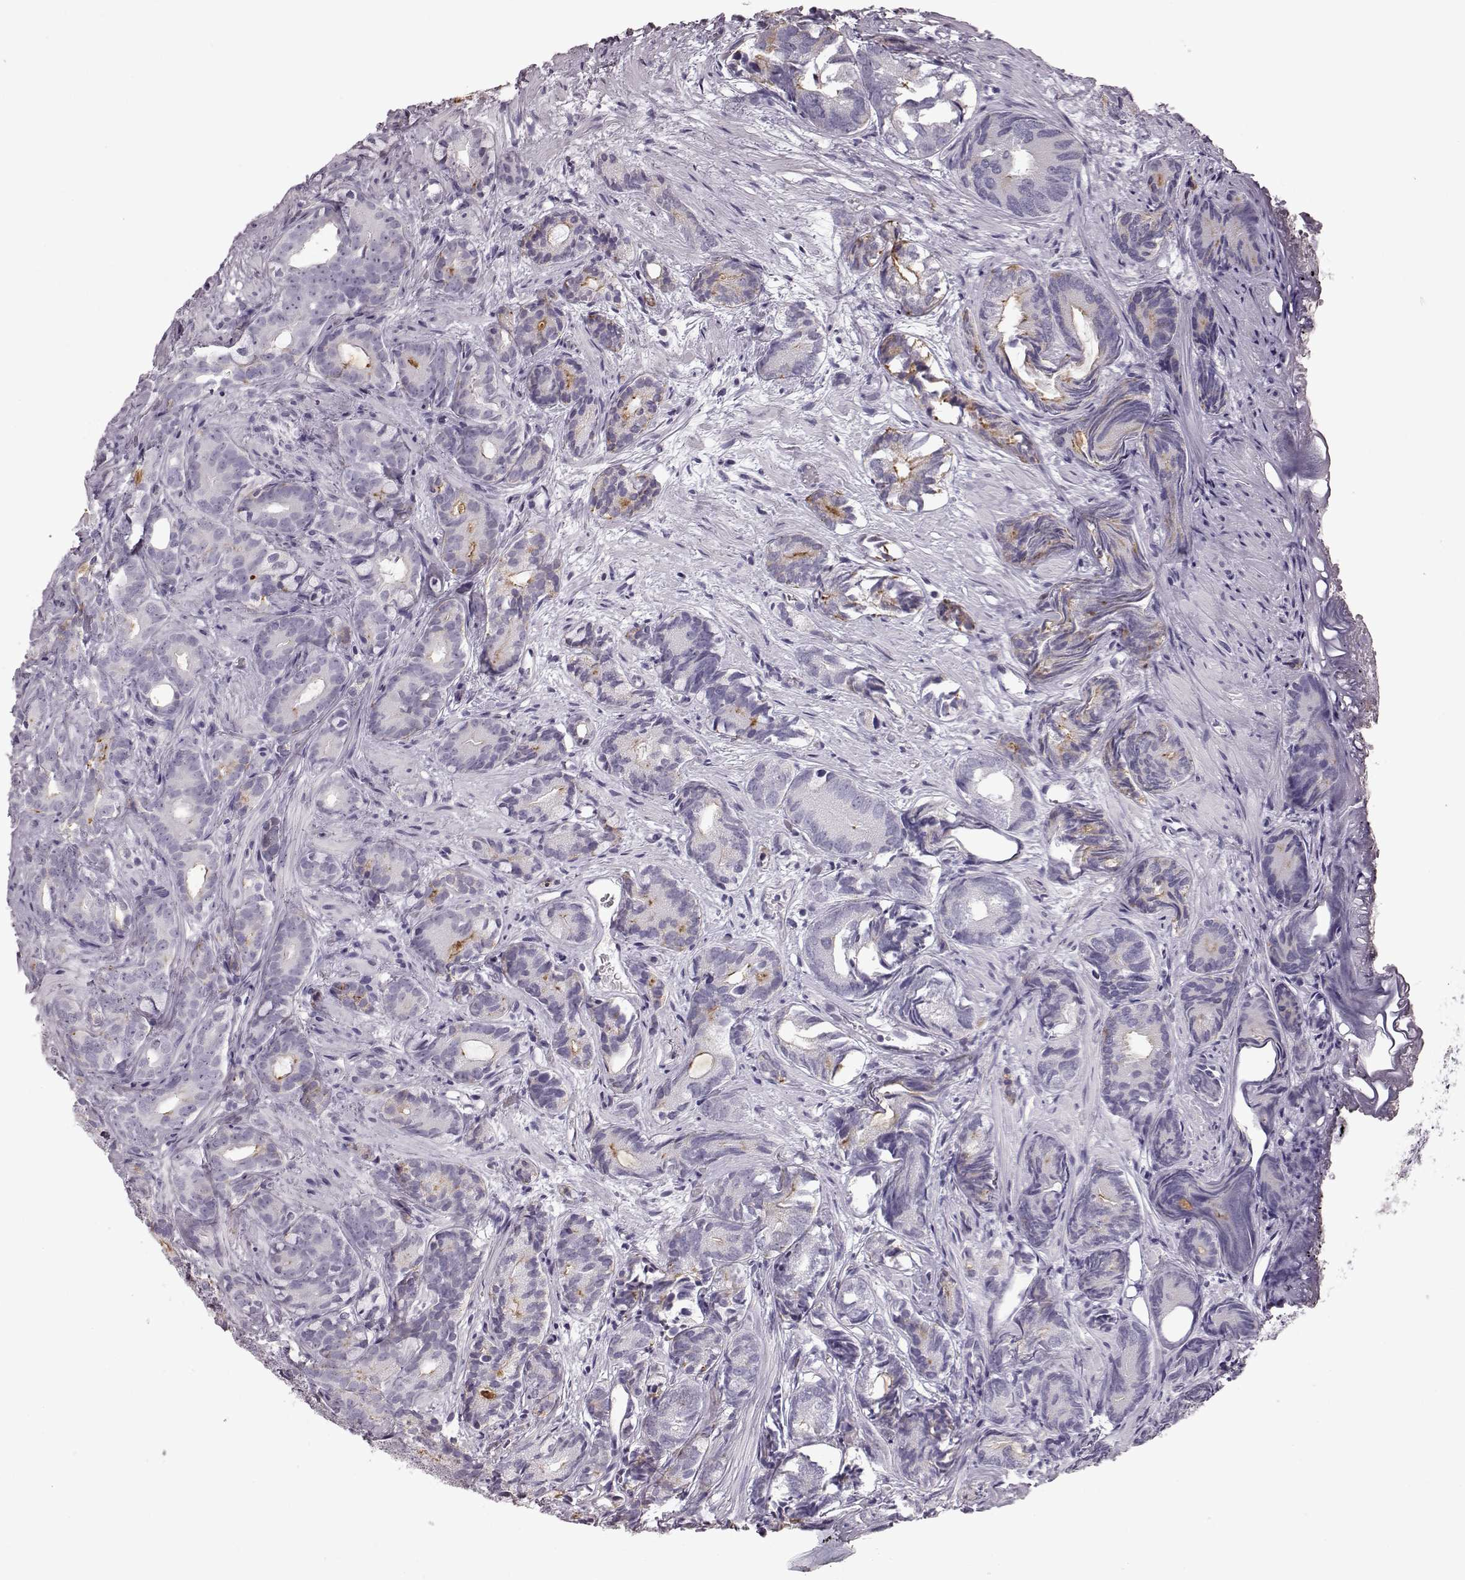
{"staining": {"intensity": "negative", "quantity": "none", "location": "none"}, "tissue": "prostate cancer", "cell_type": "Tumor cells", "image_type": "cancer", "snomed": [{"axis": "morphology", "description": "Adenocarcinoma, High grade"}, {"axis": "topography", "description": "Prostate"}], "caption": "Immunohistochemical staining of prostate cancer shows no significant positivity in tumor cells.", "gene": "TCHHL1", "patient": {"sex": "male", "age": 84}}